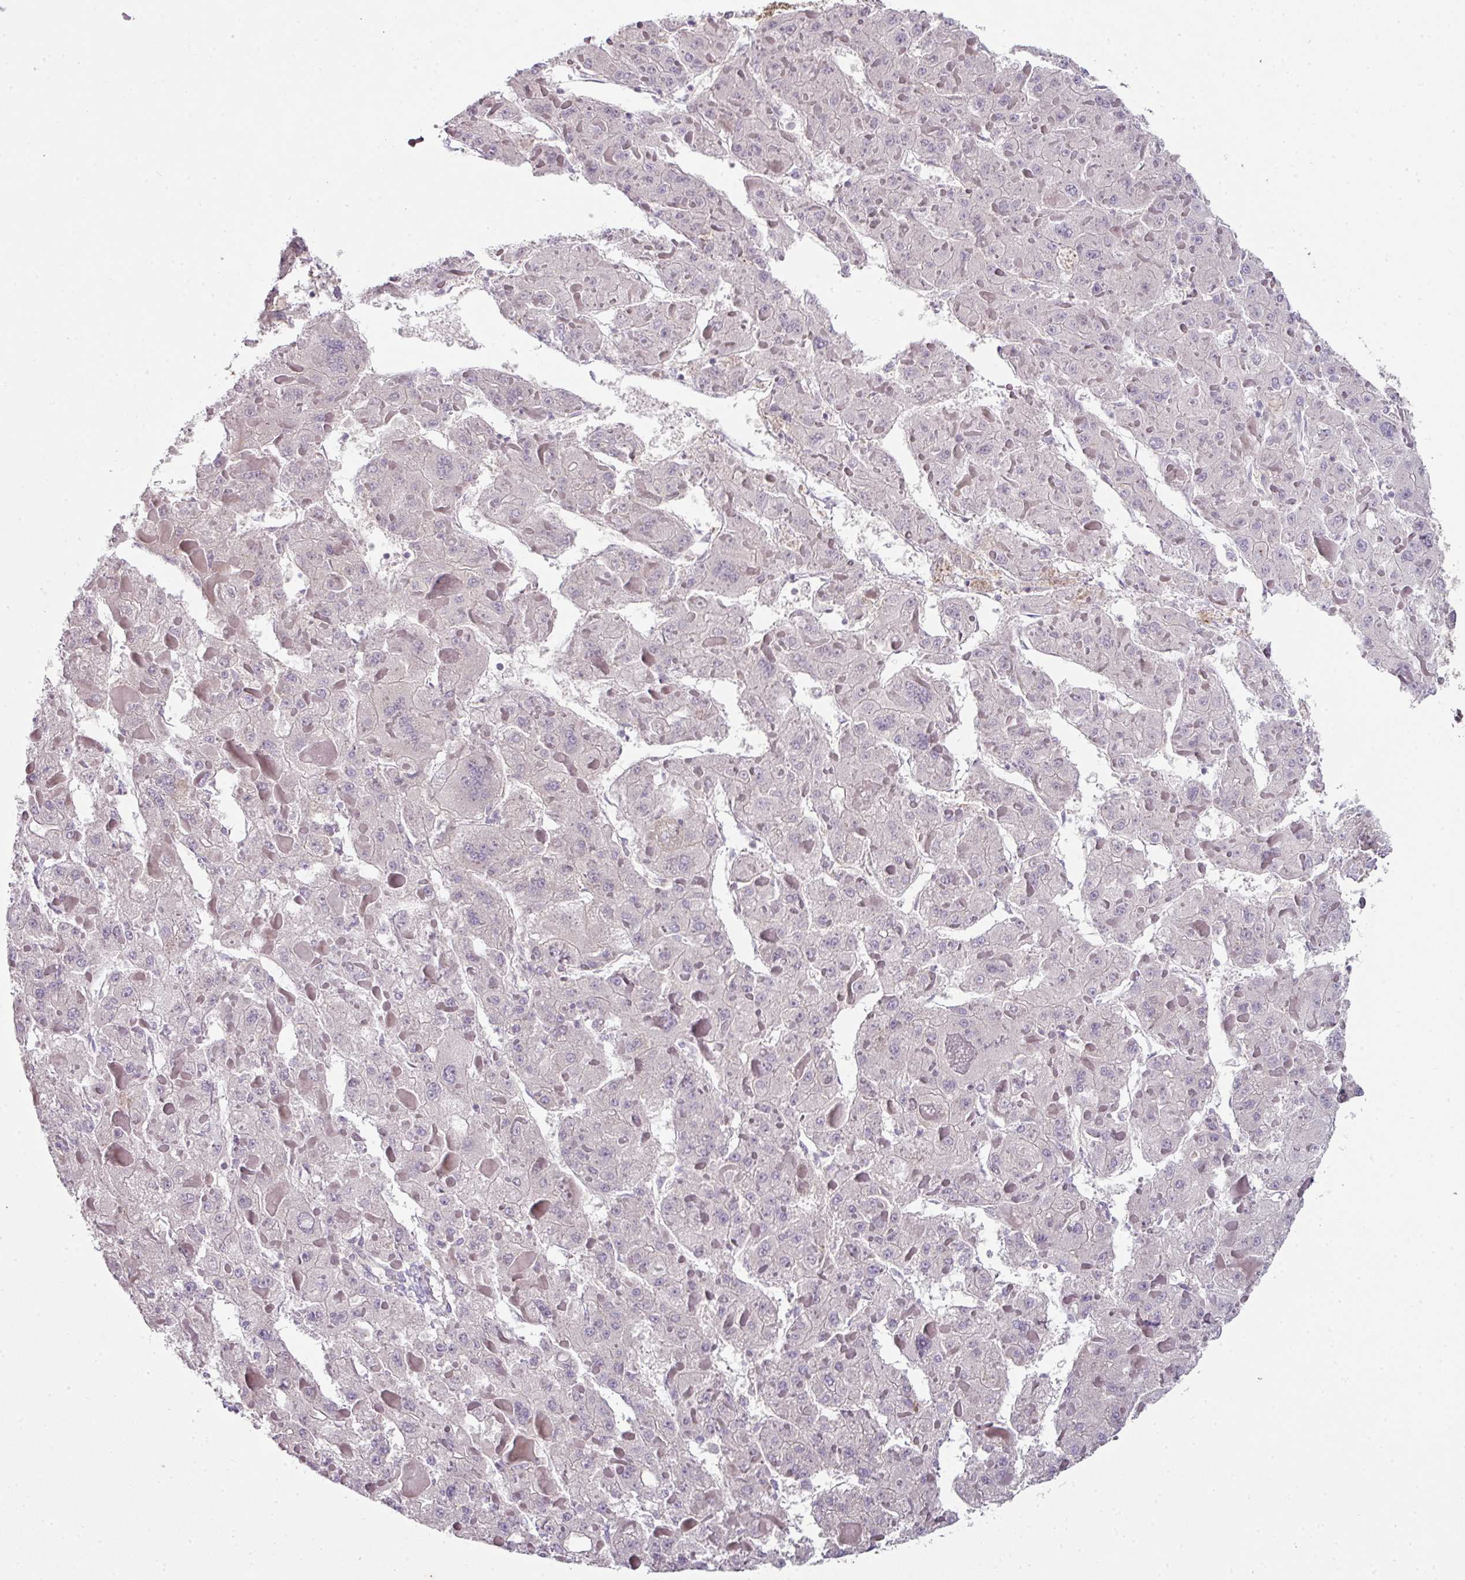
{"staining": {"intensity": "negative", "quantity": "none", "location": "none"}, "tissue": "liver cancer", "cell_type": "Tumor cells", "image_type": "cancer", "snomed": [{"axis": "morphology", "description": "Carcinoma, Hepatocellular, NOS"}, {"axis": "topography", "description": "Liver"}], "caption": "Immunohistochemistry (IHC) micrograph of human liver cancer (hepatocellular carcinoma) stained for a protein (brown), which exhibits no positivity in tumor cells. (Immunohistochemistry (IHC), brightfield microscopy, high magnification).", "gene": "ANKRD18A", "patient": {"sex": "female", "age": 73}}